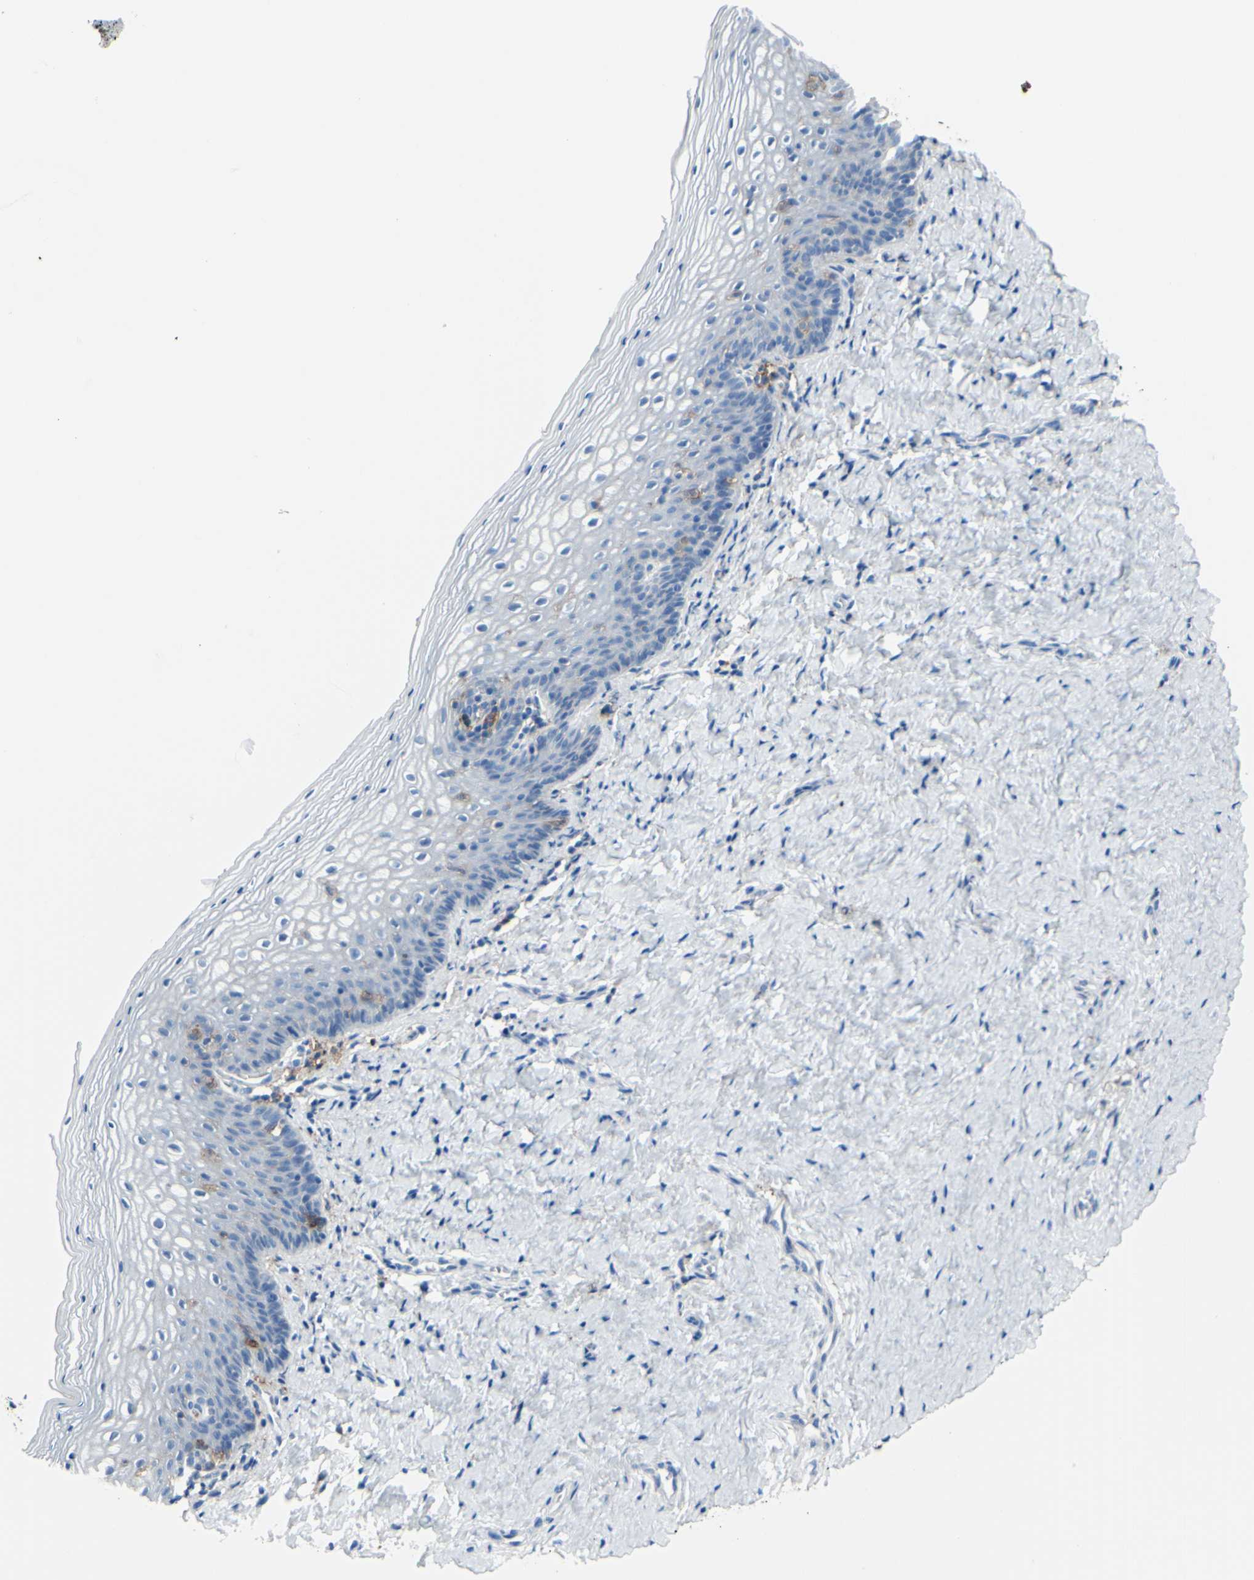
{"staining": {"intensity": "negative", "quantity": "none", "location": "none"}, "tissue": "vagina", "cell_type": "Squamous epithelial cells", "image_type": "normal", "snomed": [{"axis": "morphology", "description": "Normal tissue, NOS"}, {"axis": "topography", "description": "Vagina"}], "caption": "IHC image of unremarkable vagina: human vagina stained with DAB displays no significant protein staining in squamous epithelial cells.", "gene": "FCGR2A", "patient": {"sex": "female", "age": 46}}